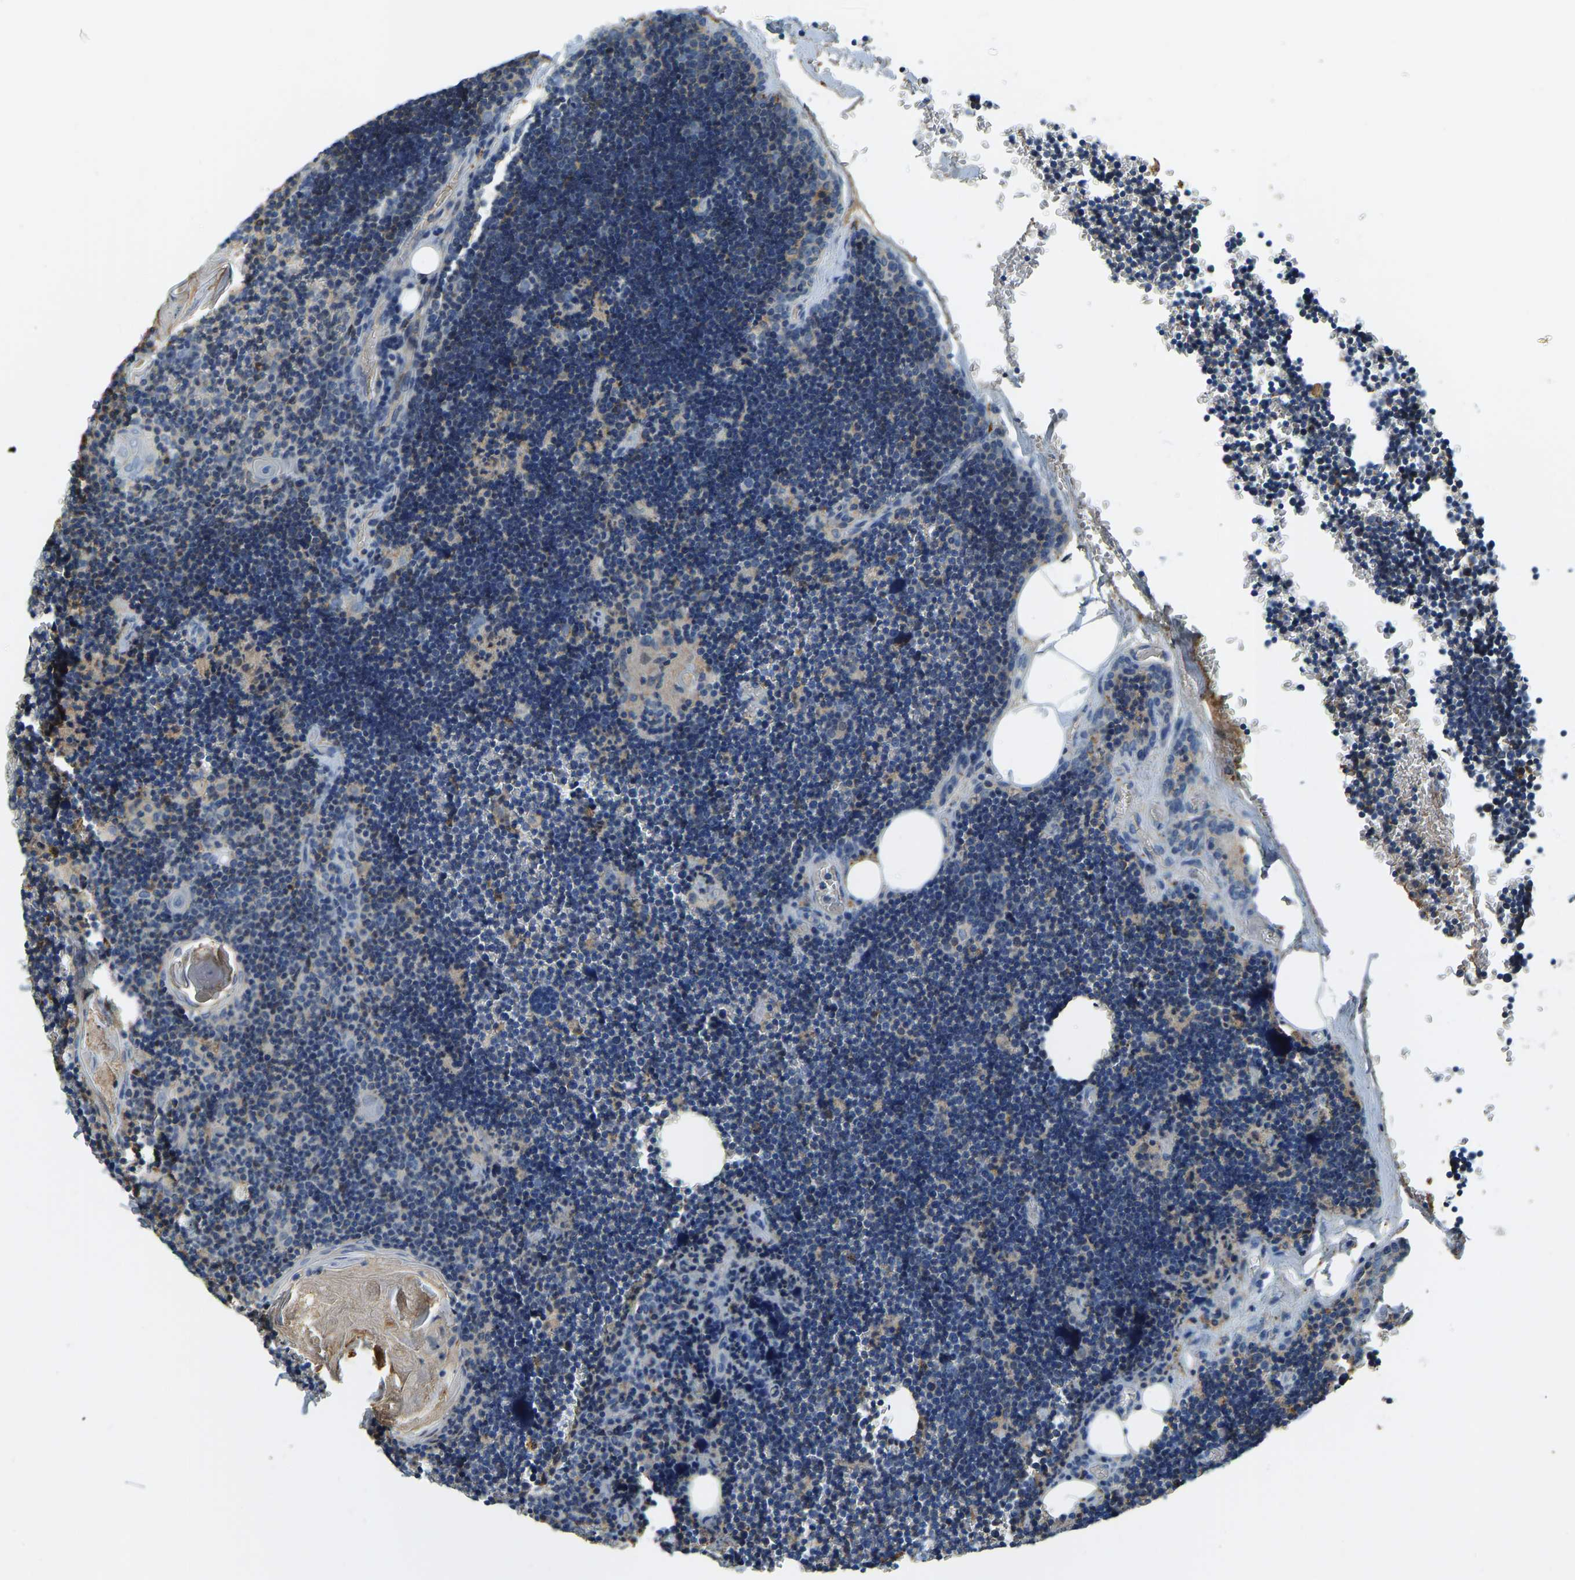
{"staining": {"intensity": "negative", "quantity": "none", "location": "none"}, "tissue": "lymph node", "cell_type": "Germinal center cells", "image_type": "normal", "snomed": [{"axis": "morphology", "description": "Normal tissue, NOS"}, {"axis": "topography", "description": "Lymph node"}], "caption": "Histopathology image shows no protein expression in germinal center cells of benign lymph node.", "gene": "THBS4", "patient": {"sex": "male", "age": 33}}